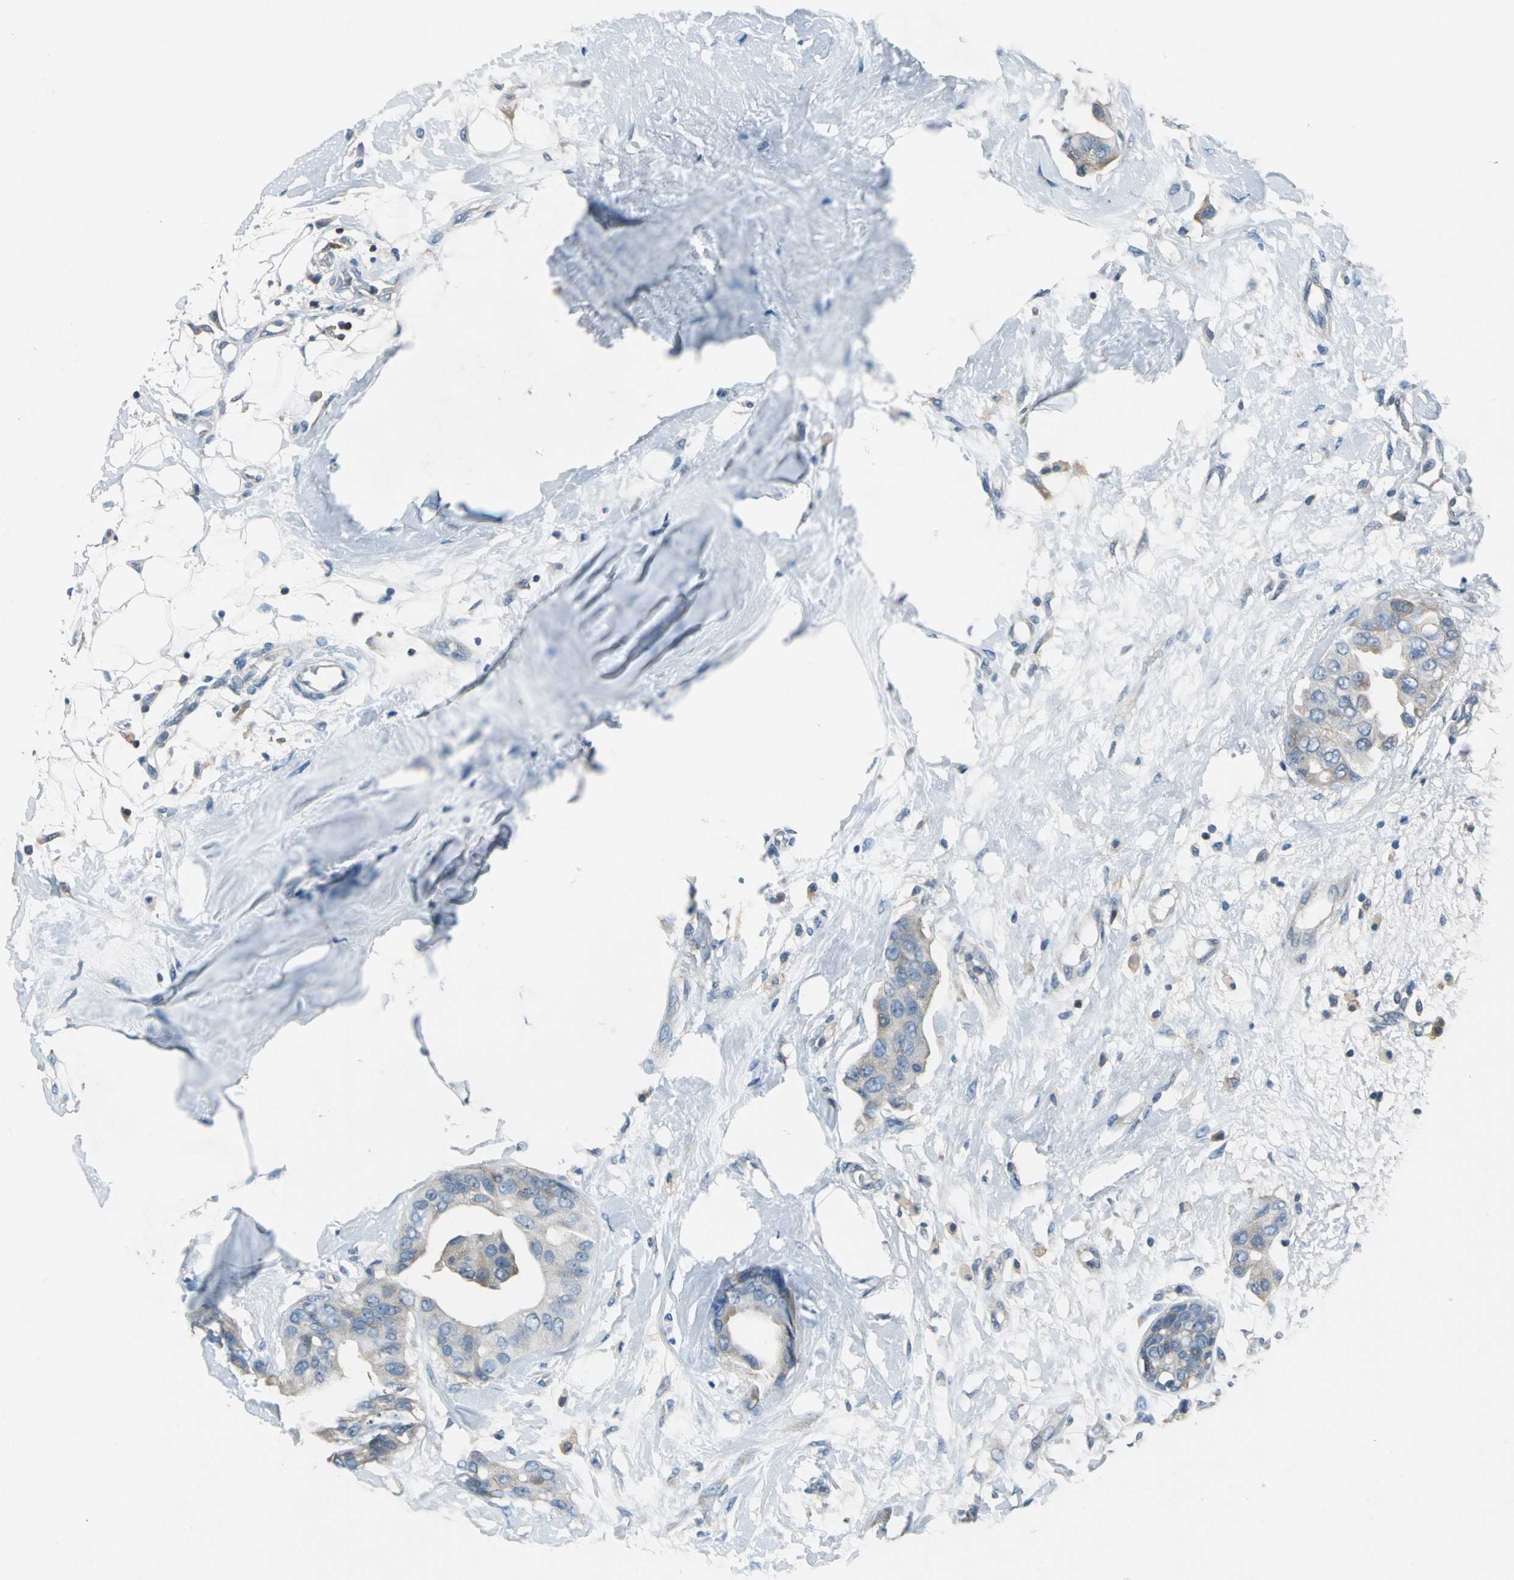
{"staining": {"intensity": "weak", "quantity": ">75%", "location": "cytoplasmic/membranous"}, "tissue": "breast cancer", "cell_type": "Tumor cells", "image_type": "cancer", "snomed": [{"axis": "morphology", "description": "Duct carcinoma"}, {"axis": "topography", "description": "Breast"}], "caption": "Tumor cells exhibit weak cytoplasmic/membranous staining in about >75% of cells in invasive ductal carcinoma (breast). The staining is performed using DAB brown chromogen to label protein expression. The nuclei are counter-stained blue using hematoxylin.", "gene": "PRKCA", "patient": {"sex": "female", "age": 40}}